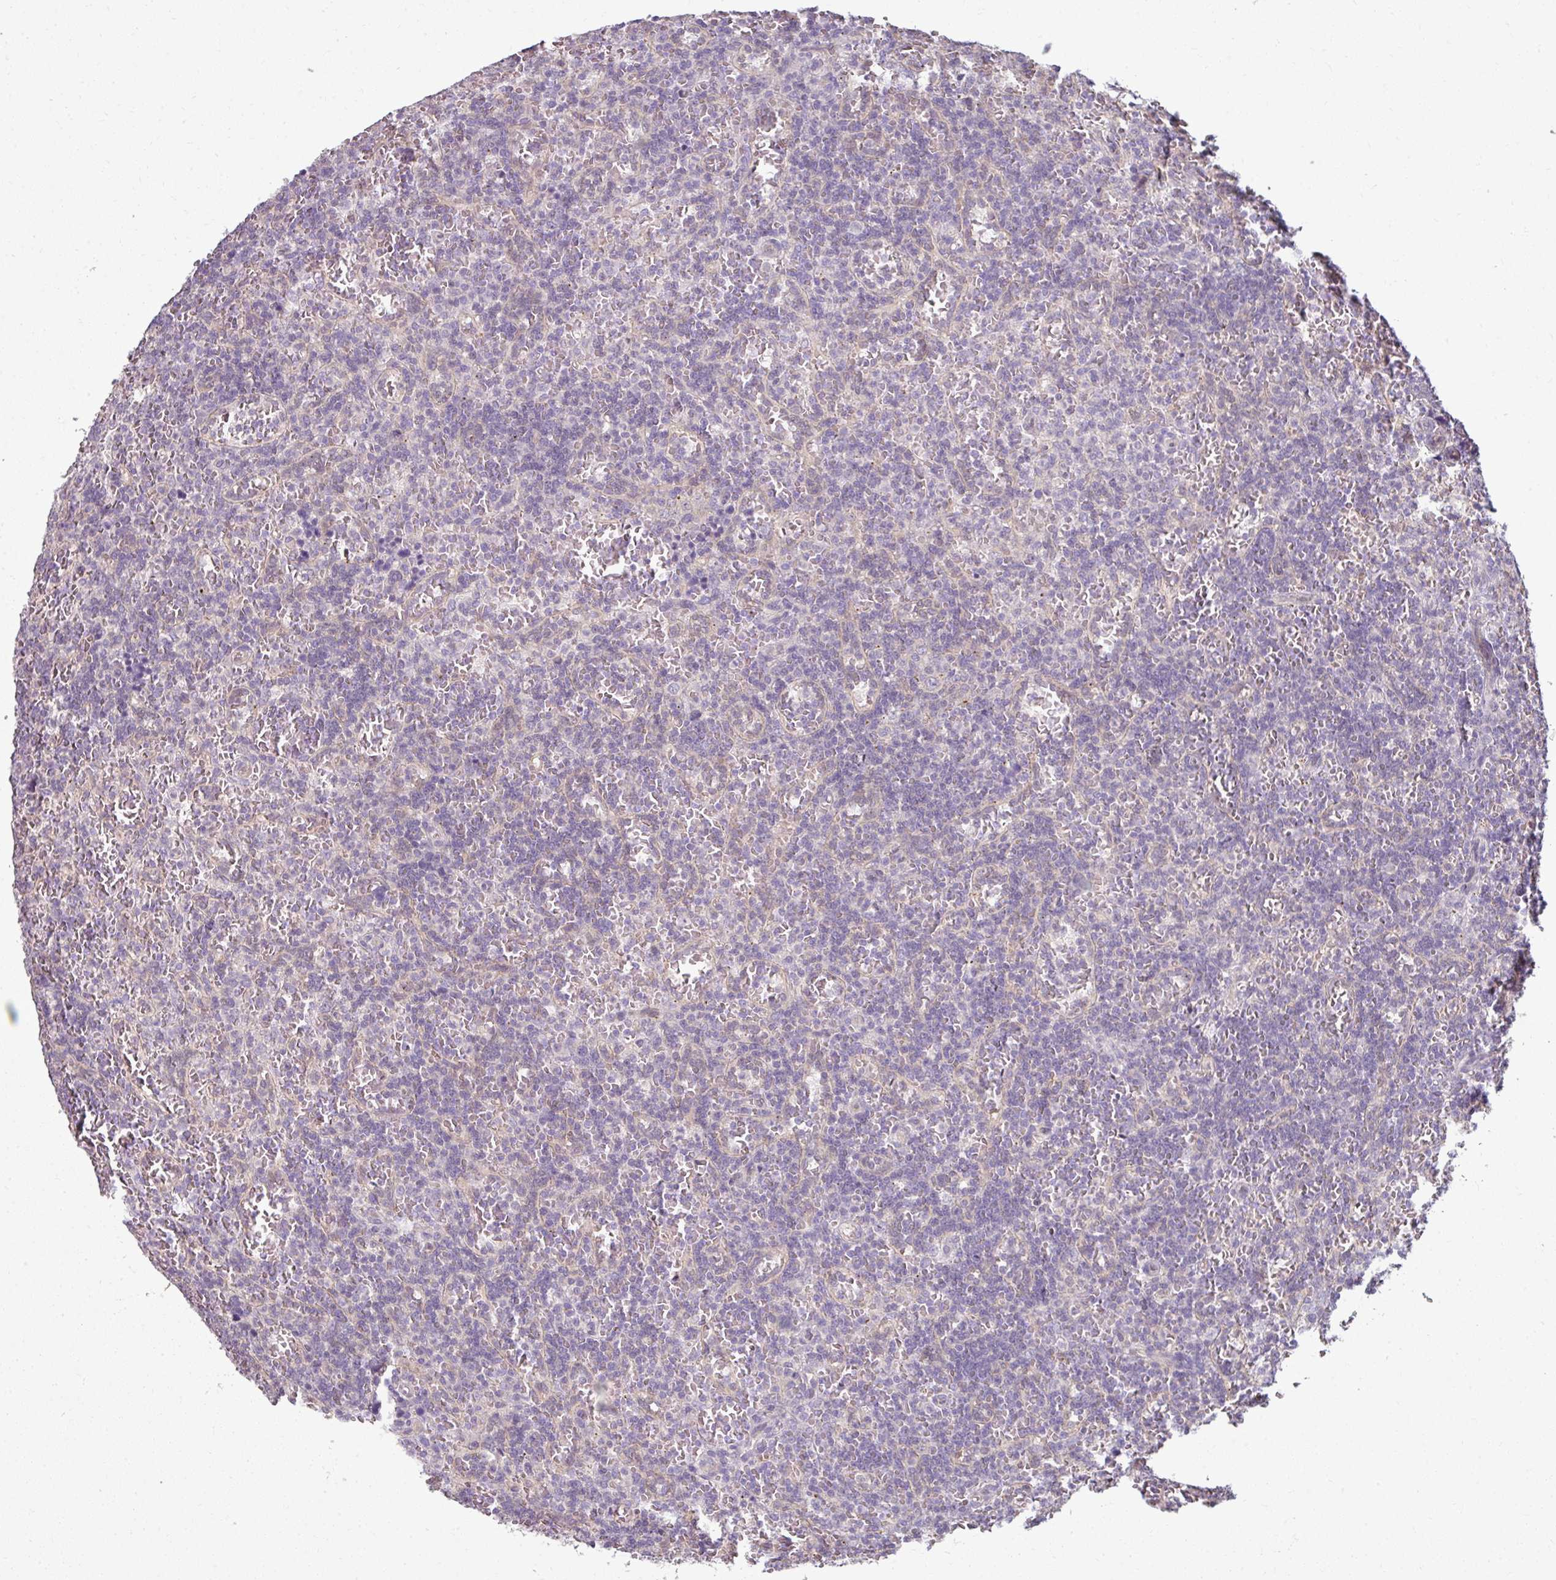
{"staining": {"intensity": "negative", "quantity": "none", "location": "none"}, "tissue": "lymphoma", "cell_type": "Tumor cells", "image_type": "cancer", "snomed": [{"axis": "morphology", "description": "Malignant lymphoma, non-Hodgkin's type, Low grade"}, {"axis": "topography", "description": "Spleen"}], "caption": "Immunohistochemistry of lymphoma shows no staining in tumor cells.", "gene": "C19orf33", "patient": {"sex": "male", "age": 73}}